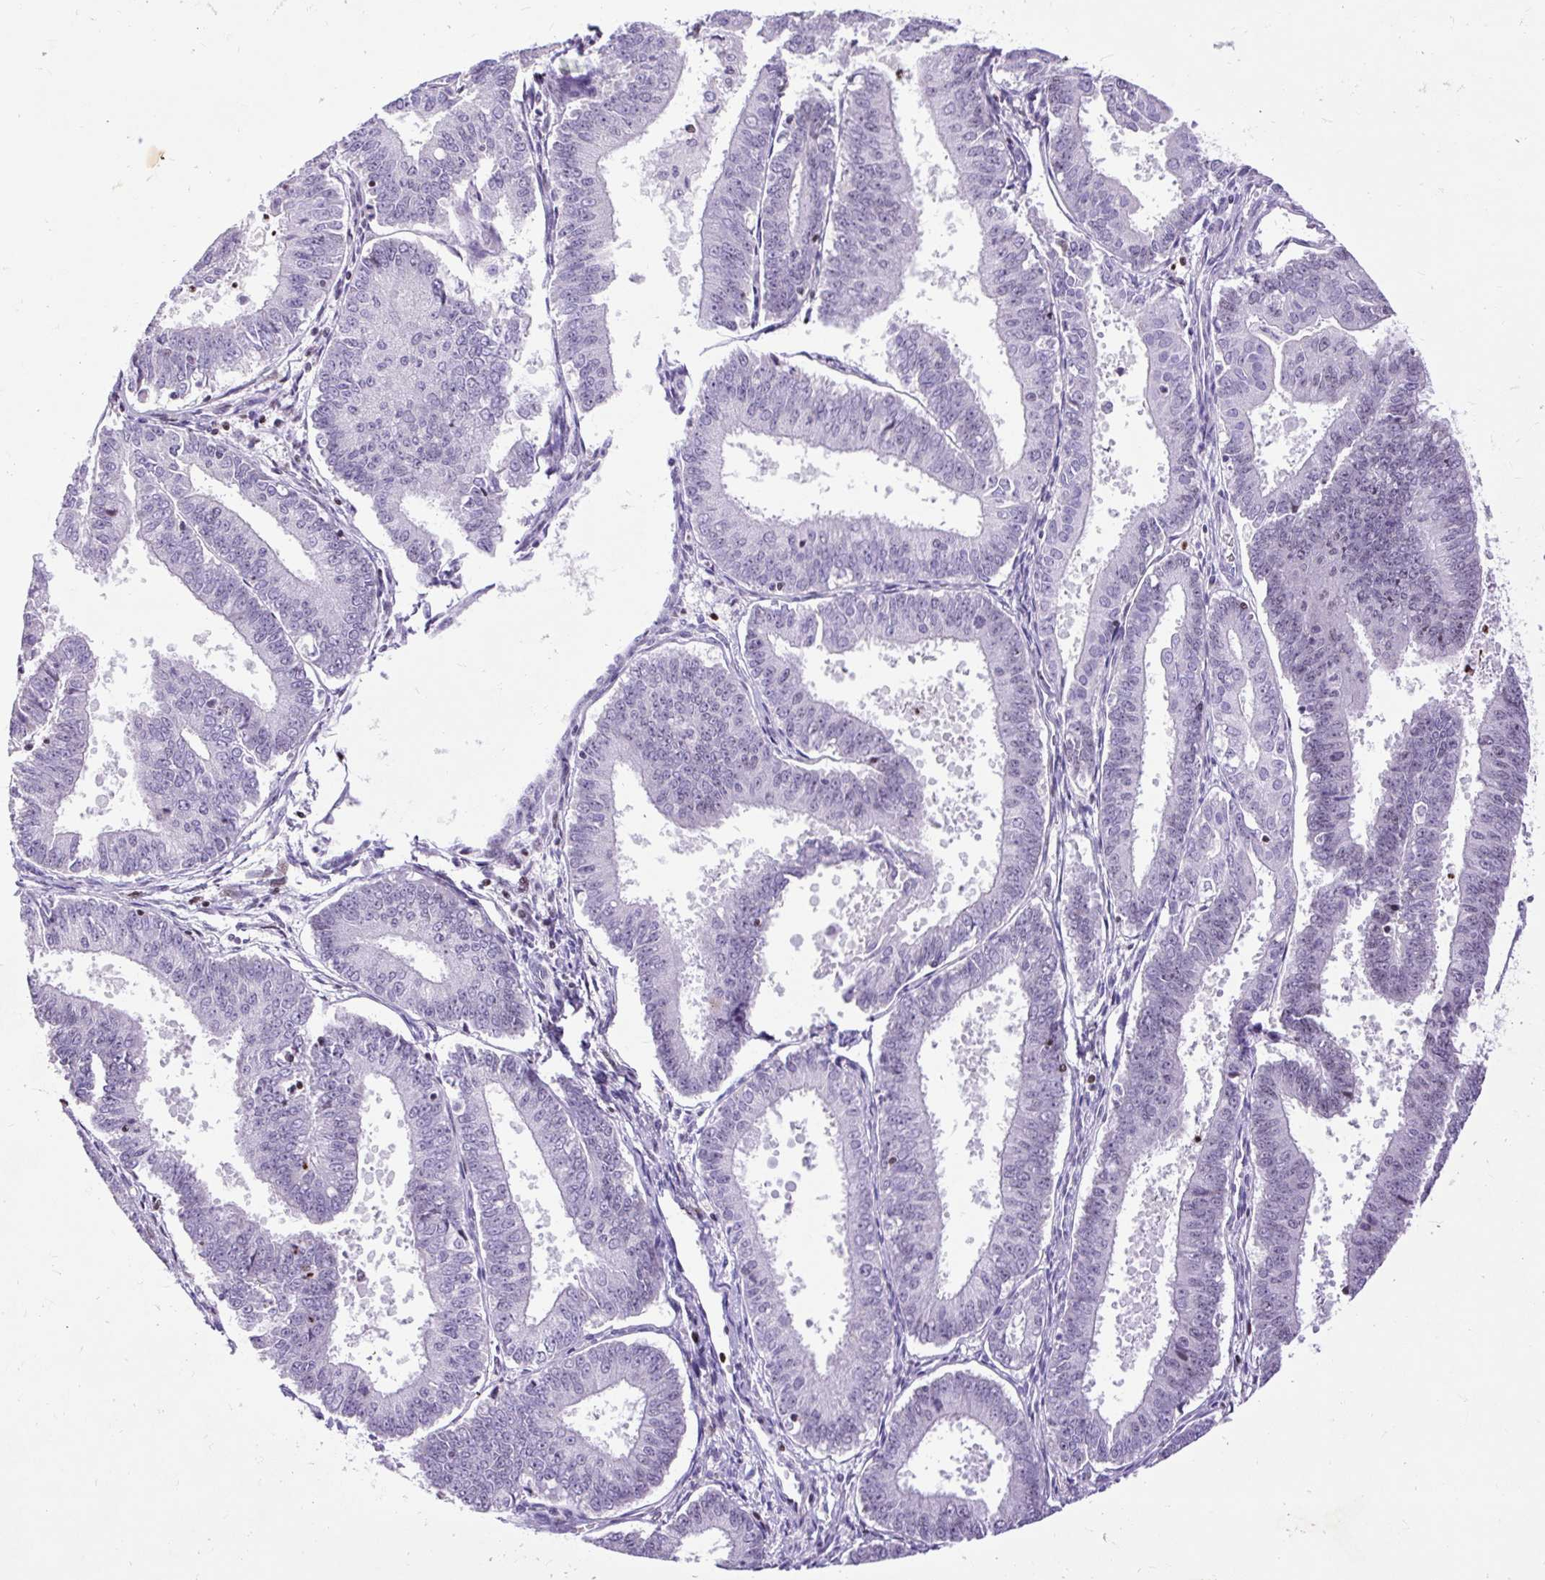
{"staining": {"intensity": "weak", "quantity": "<25%", "location": "nuclear"}, "tissue": "endometrial cancer", "cell_type": "Tumor cells", "image_type": "cancer", "snomed": [{"axis": "morphology", "description": "Adenocarcinoma, NOS"}, {"axis": "topography", "description": "Endometrium"}], "caption": "High power microscopy image of an immunohistochemistry (IHC) photomicrograph of adenocarcinoma (endometrial), revealing no significant staining in tumor cells. The staining is performed using DAB brown chromogen with nuclei counter-stained in using hematoxylin.", "gene": "SPC24", "patient": {"sex": "female", "age": 73}}